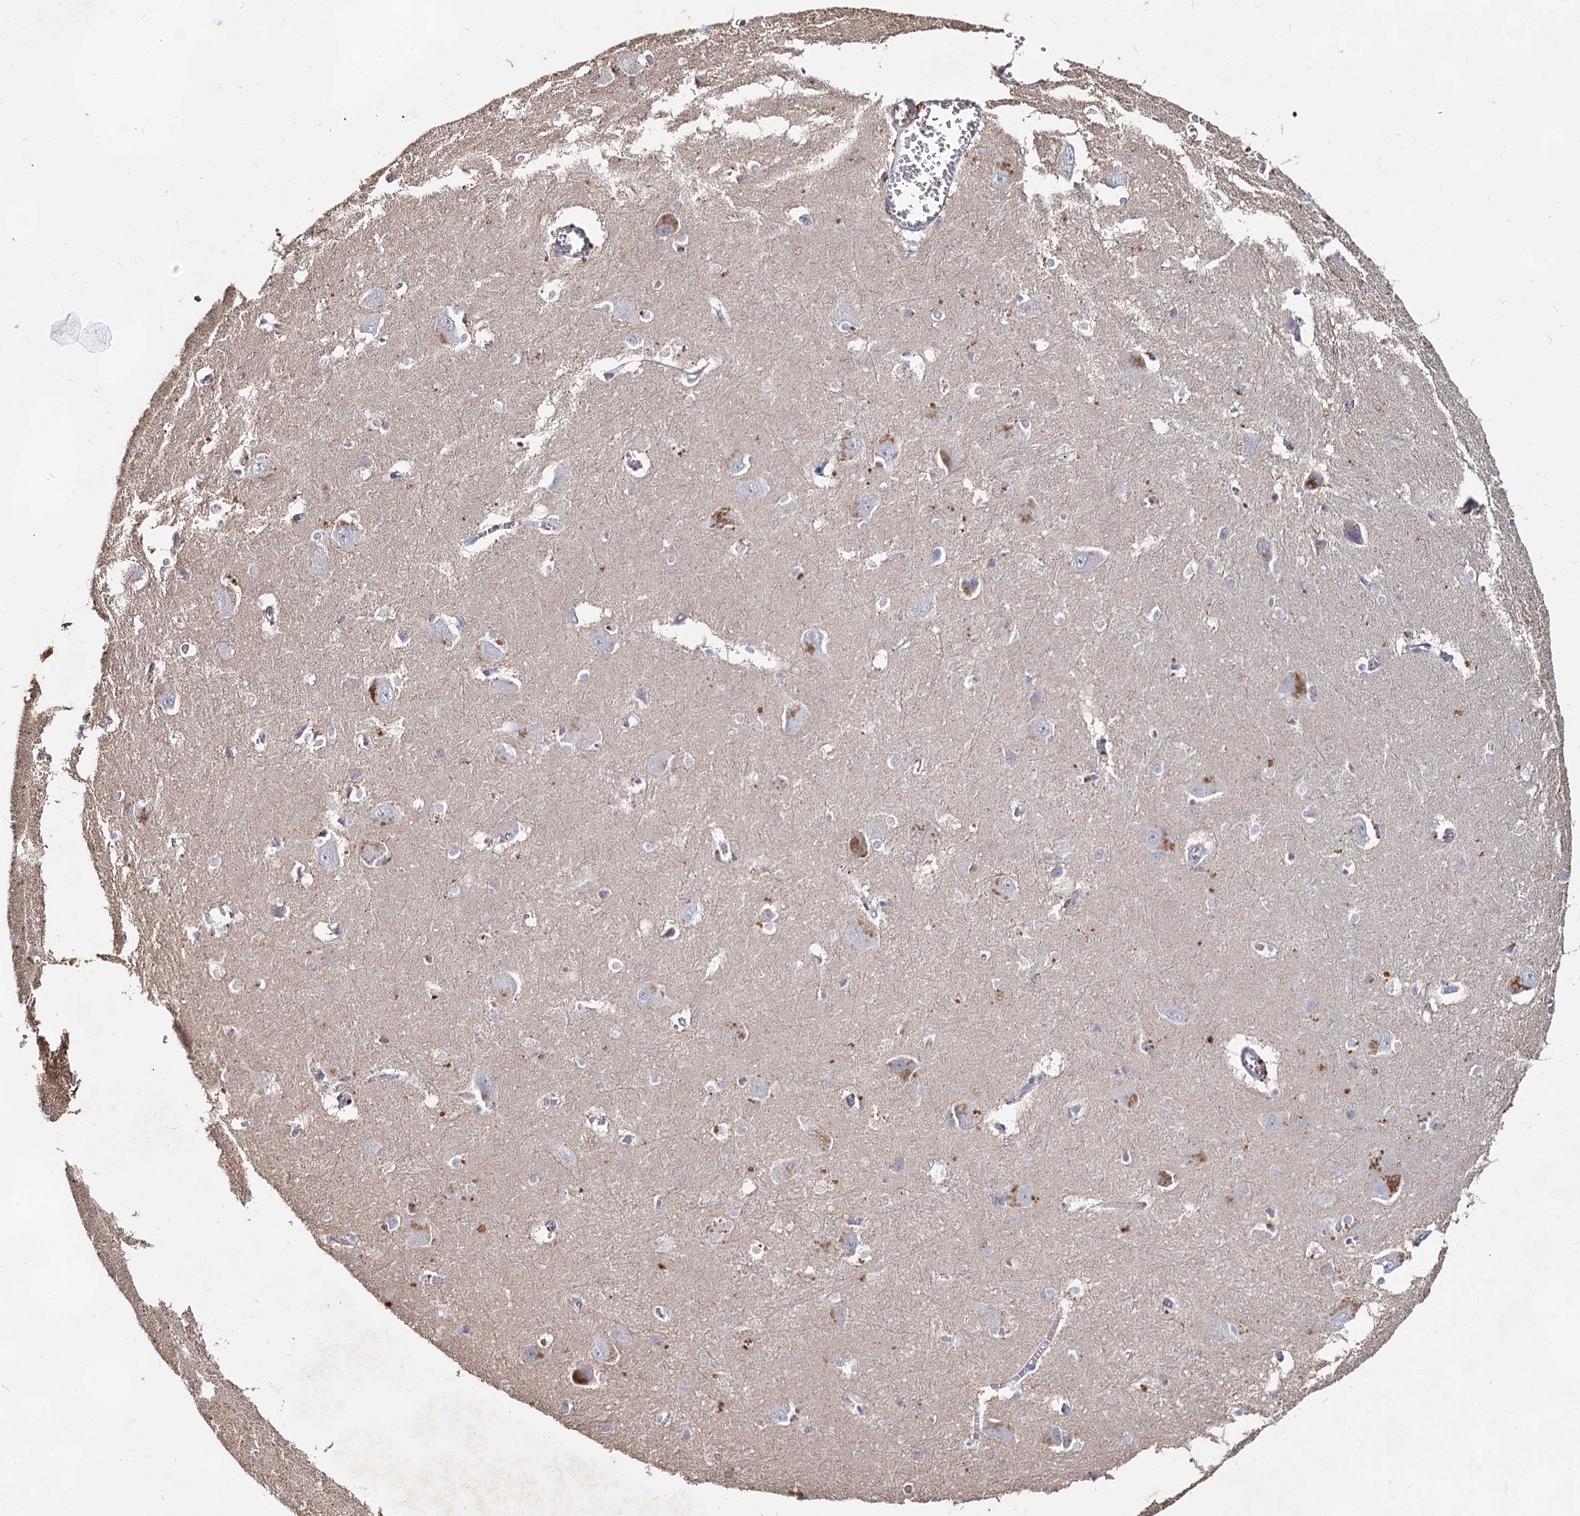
{"staining": {"intensity": "negative", "quantity": "none", "location": "none"}, "tissue": "caudate", "cell_type": "Glial cells", "image_type": "normal", "snomed": [{"axis": "morphology", "description": "Normal tissue, NOS"}, {"axis": "topography", "description": "Lateral ventricle wall"}], "caption": "Immunohistochemistry (IHC) of unremarkable human caudate exhibits no positivity in glial cells.", "gene": "CCDC73", "patient": {"sex": "male", "age": 37}}